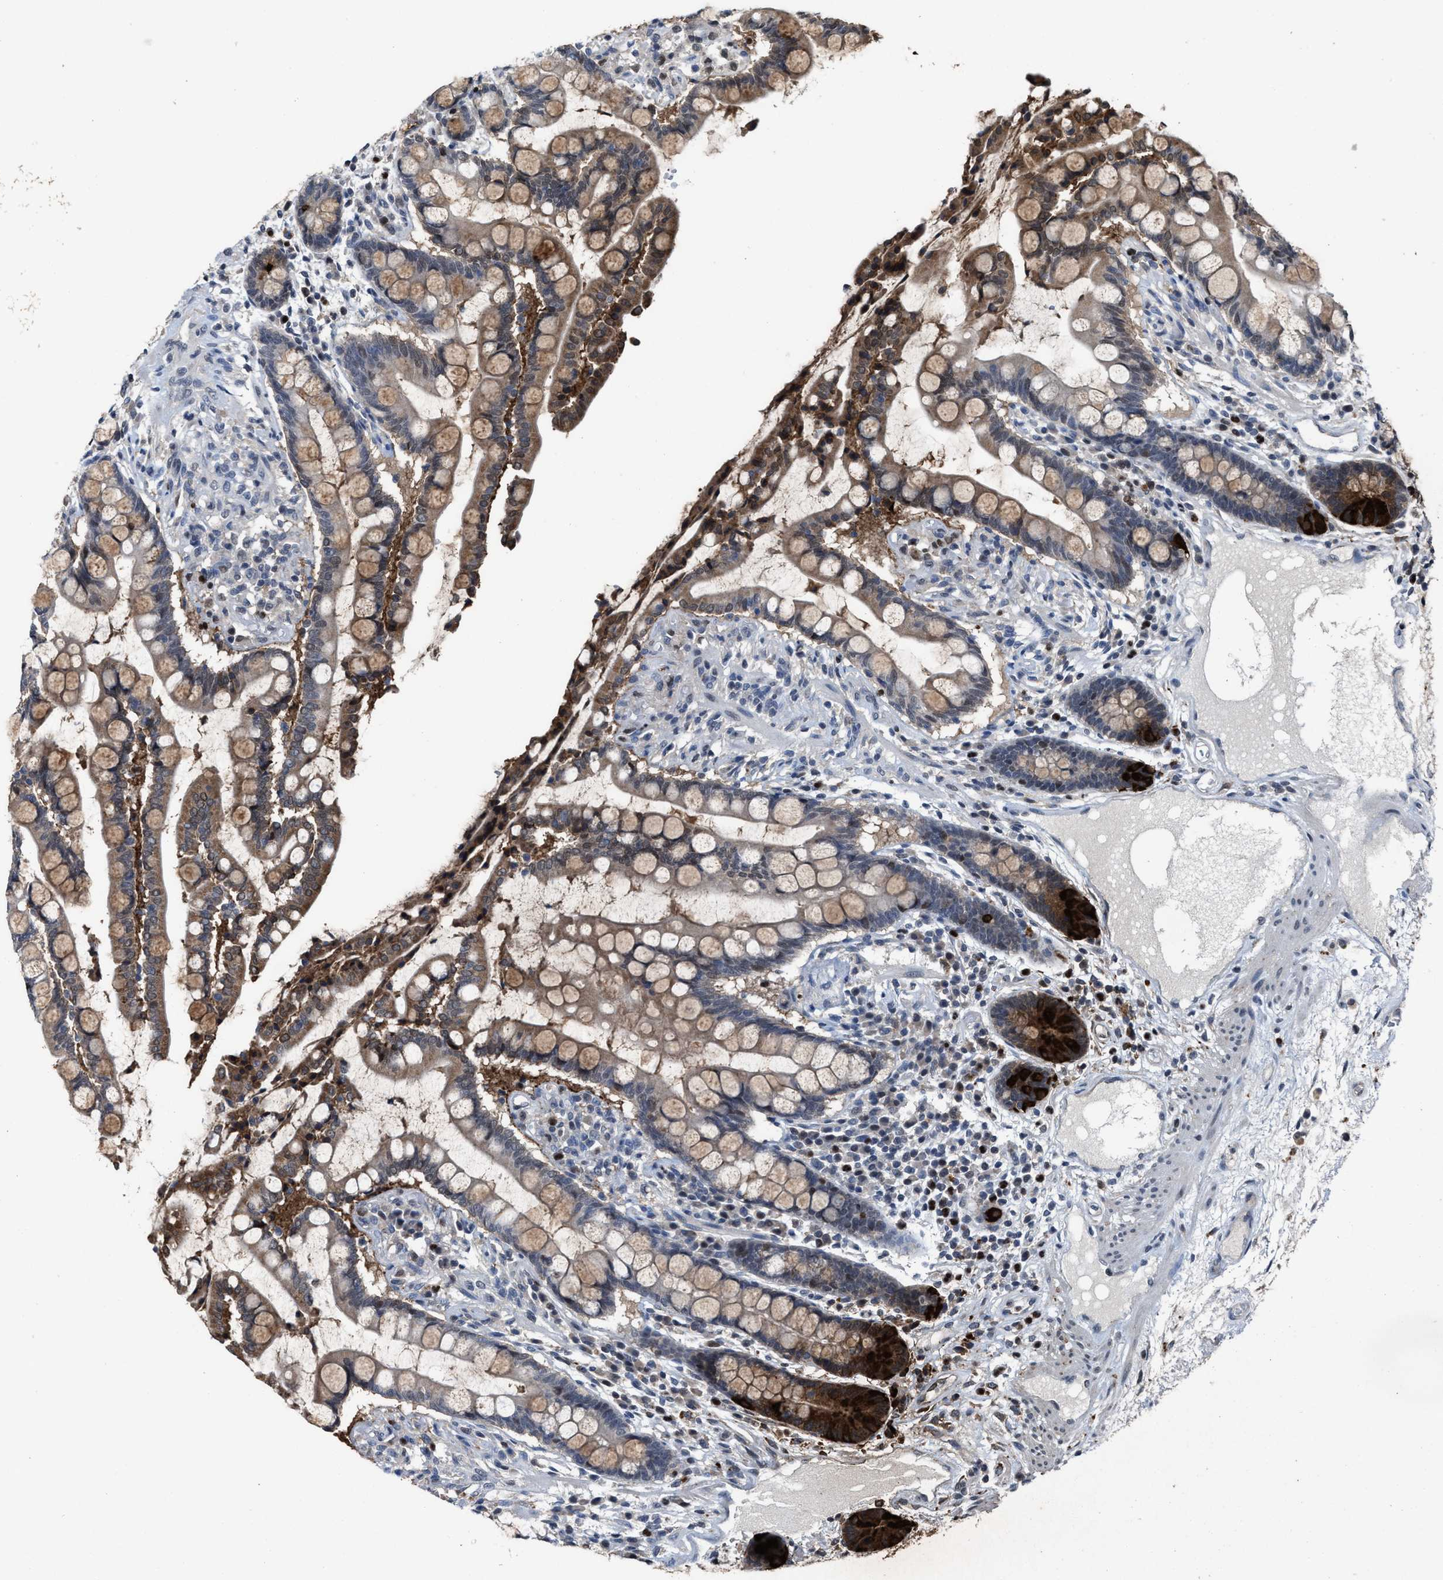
{"staining": {"intensity": "weak", "quantity": "25%-75%", "location": "cytoplasmic/membranous"}, "tissue": "colon", "cell_type": "Endothelial cells", "image_type": "normal", "snomed": [{"axis": "morphology", "description": "Normal tissue, NOS"}, {"axis": "topography", "description": "Colon"}], "caption": "Immunohistochemical staining of benign human colon shows 25%-75% levels of weak cytoplasmic/membranous protein expression in approximately 25%-75% of endothelial cells.", "gene": "ZNF20", "patient": {"sex": "male", "age": 73}}